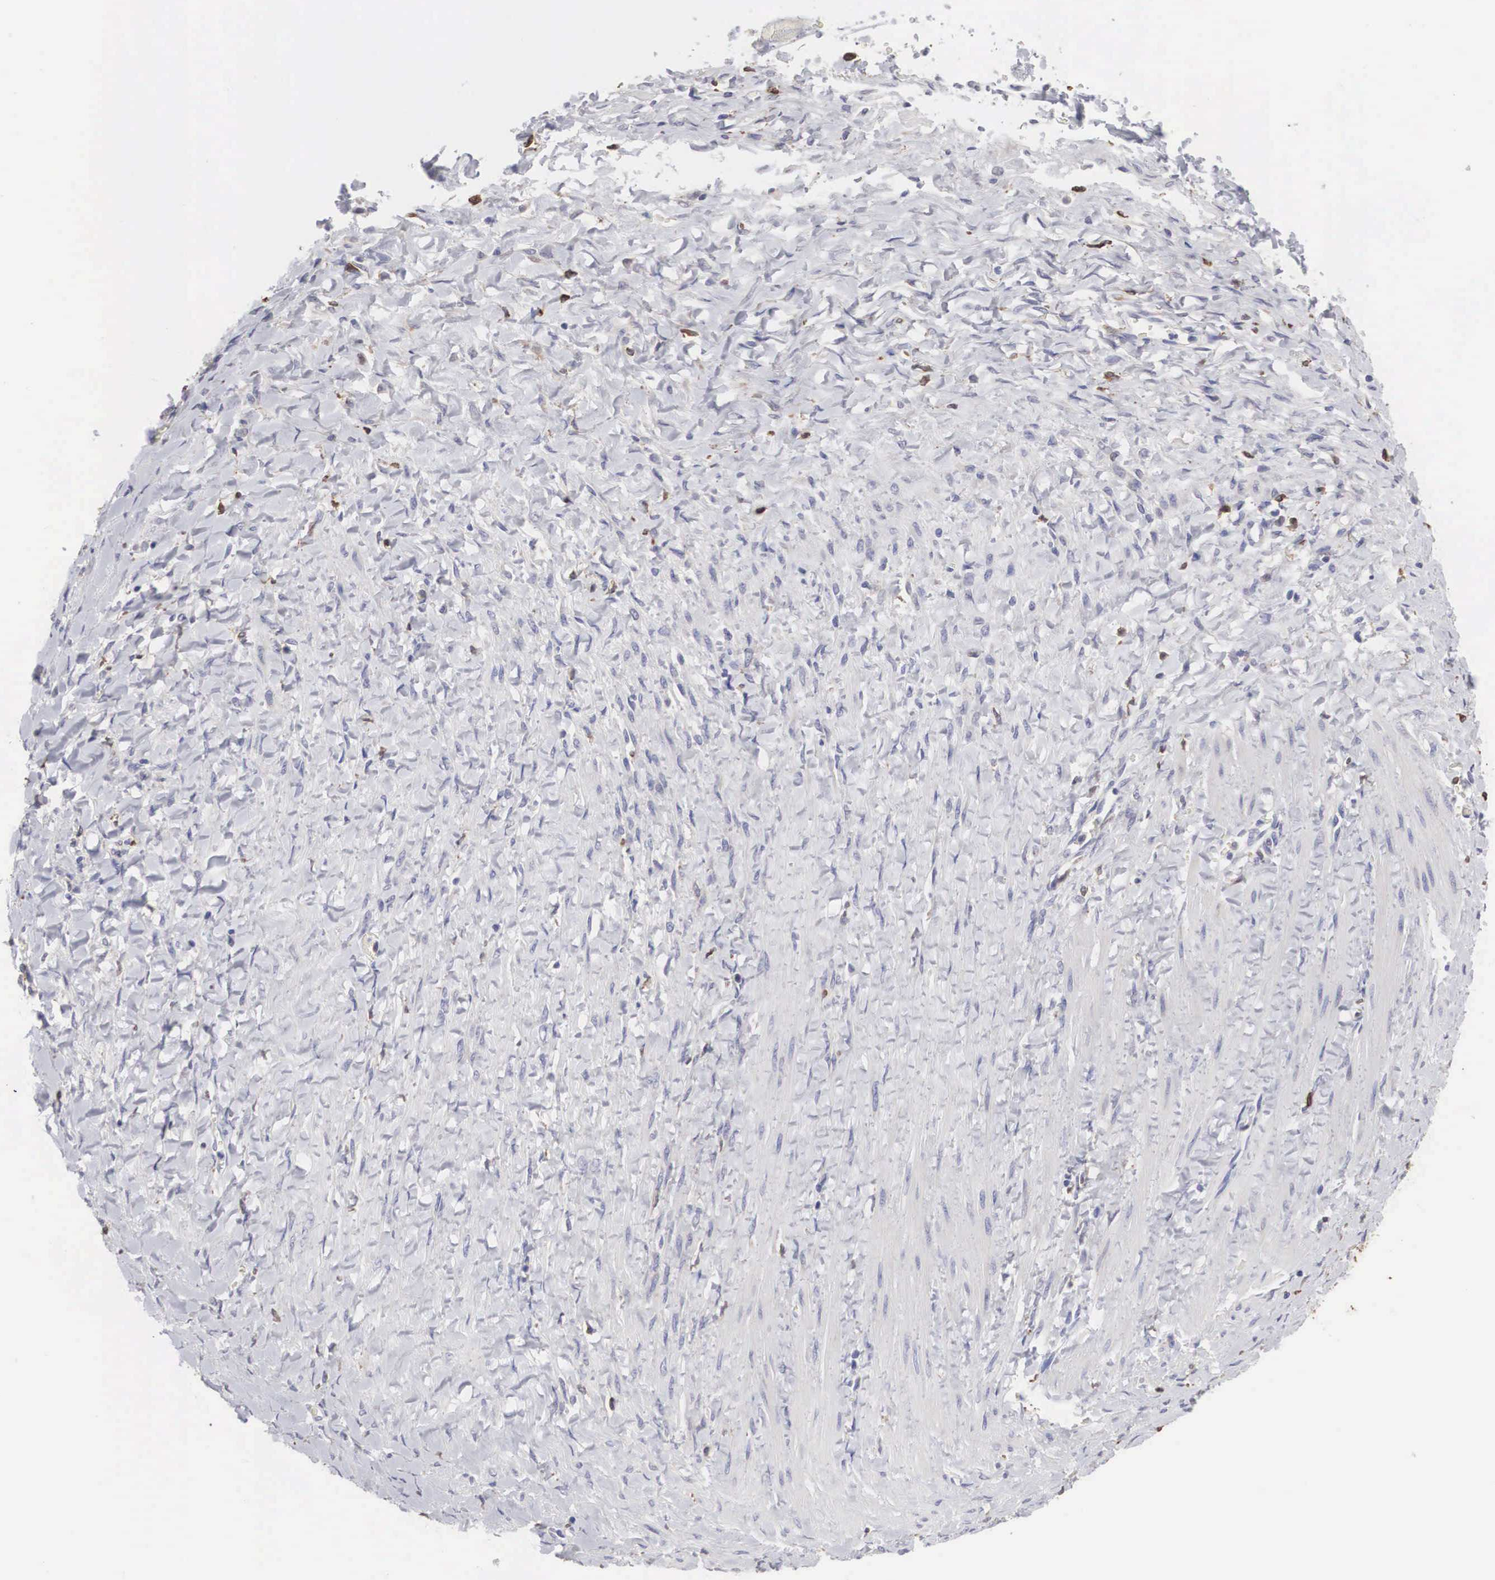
{"staining": {"intensity": "negative", "quantity": "none", "location": "none"}, "tissue": "smooth muscle", "cell_type": "Smooth muscle cells", "image_type": "normal", "snomed": [{"axis": "morphology", "description": "Normal tissue, NOS"}, {"axis": "topography", "description": "Uterus"}], "caption": "Immunohistochemistry (IHC) image of benign human smooth muscle stained for a protein (brown), which shows no expression in smooth muscle cells.", "gene": "HMOX1", "patient": {"sex": "female", "age": 56}}